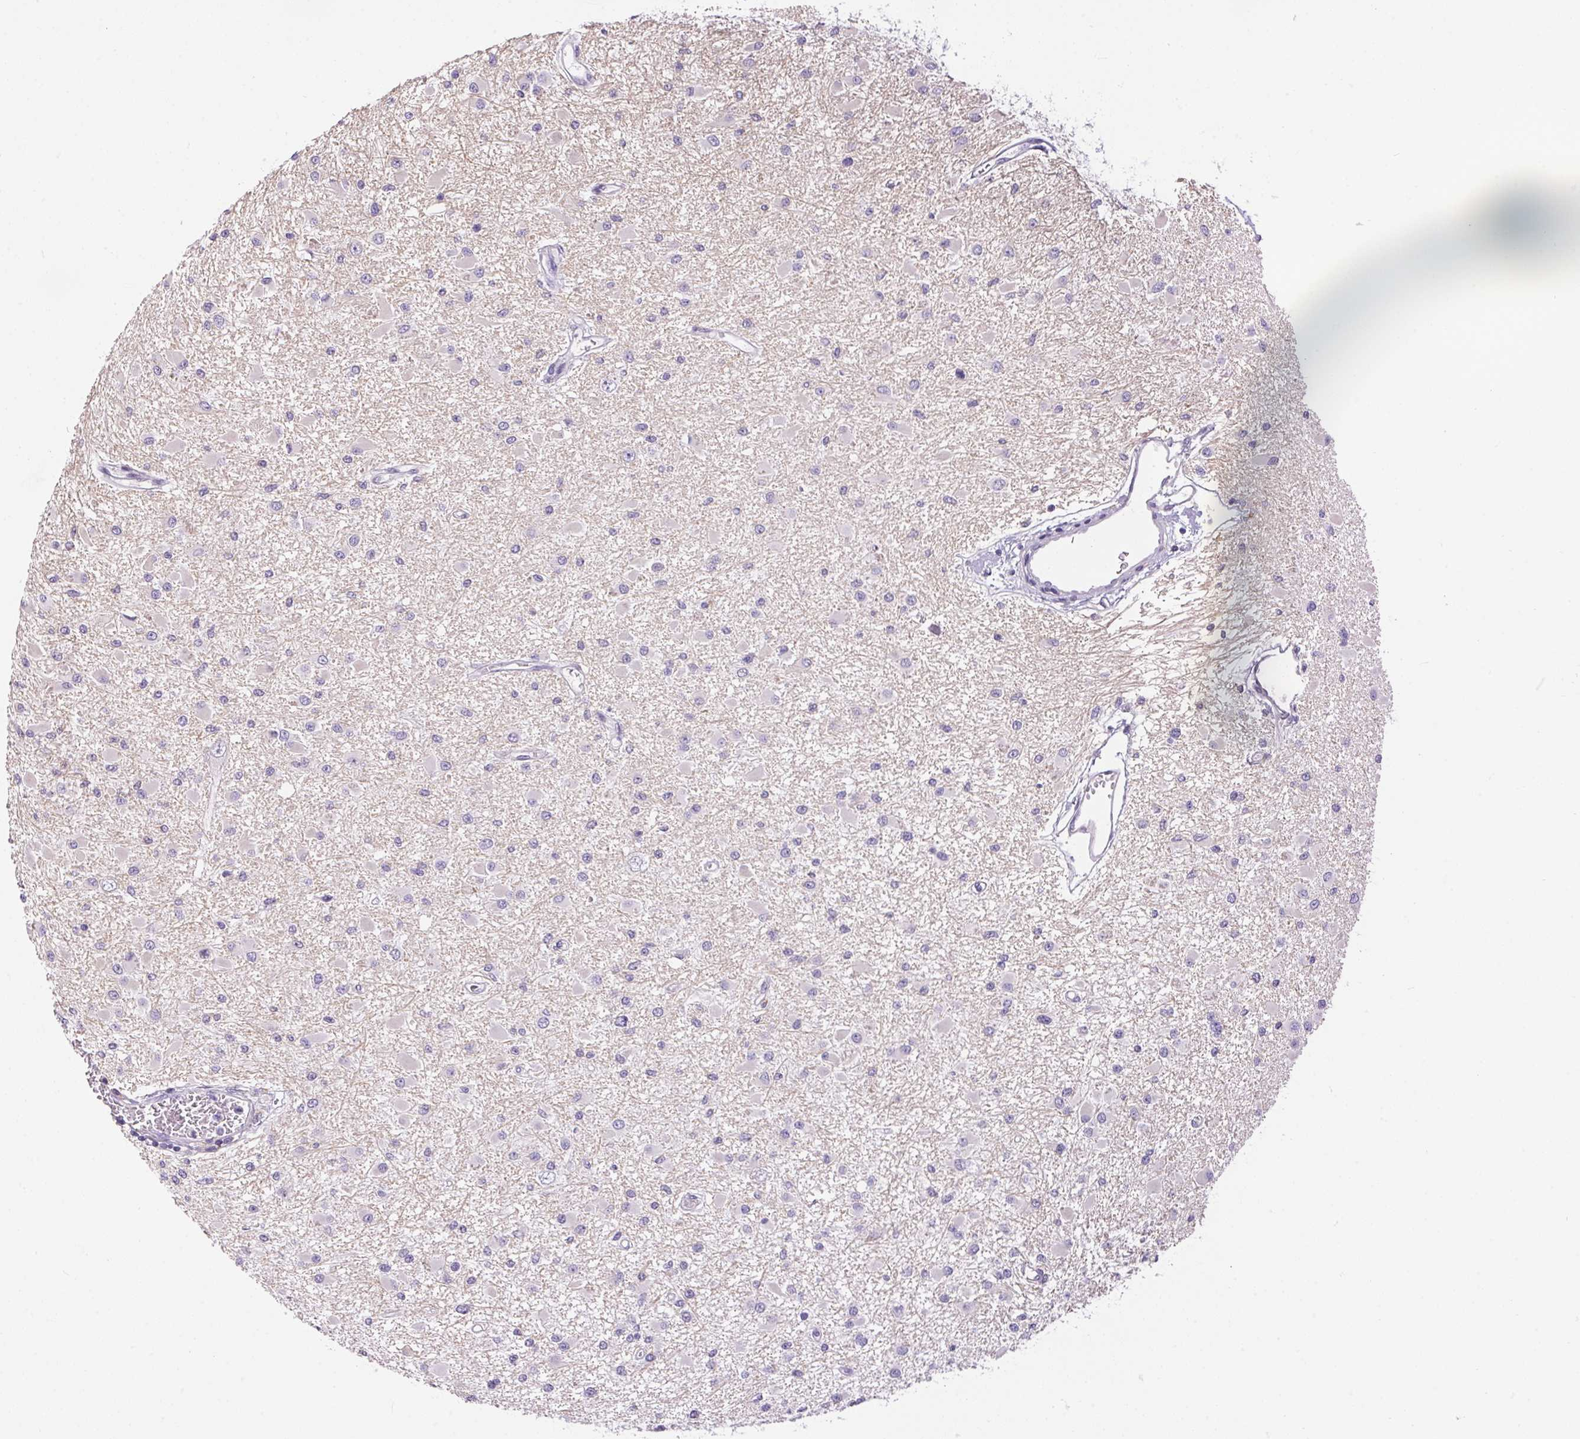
{"staining": {"intensity": "negative", "quantity": "none", "location": "none"}, "tissue": "glioma", "cell_type": "Tumor cells", "image_type": "cancer", "snomed": [{"axis": "morphology", "description": "Glioma, malignant, High grade"}, {"axis": "topography", "description": "Brain"}], "caption": "Immunohistochemistry micrograph of glioma stained for a protein (brown), which exhibits no positivity in tumor cells.", "gene": "PNLIPRP3", "patient": {"sex": "male", "age": 54}}